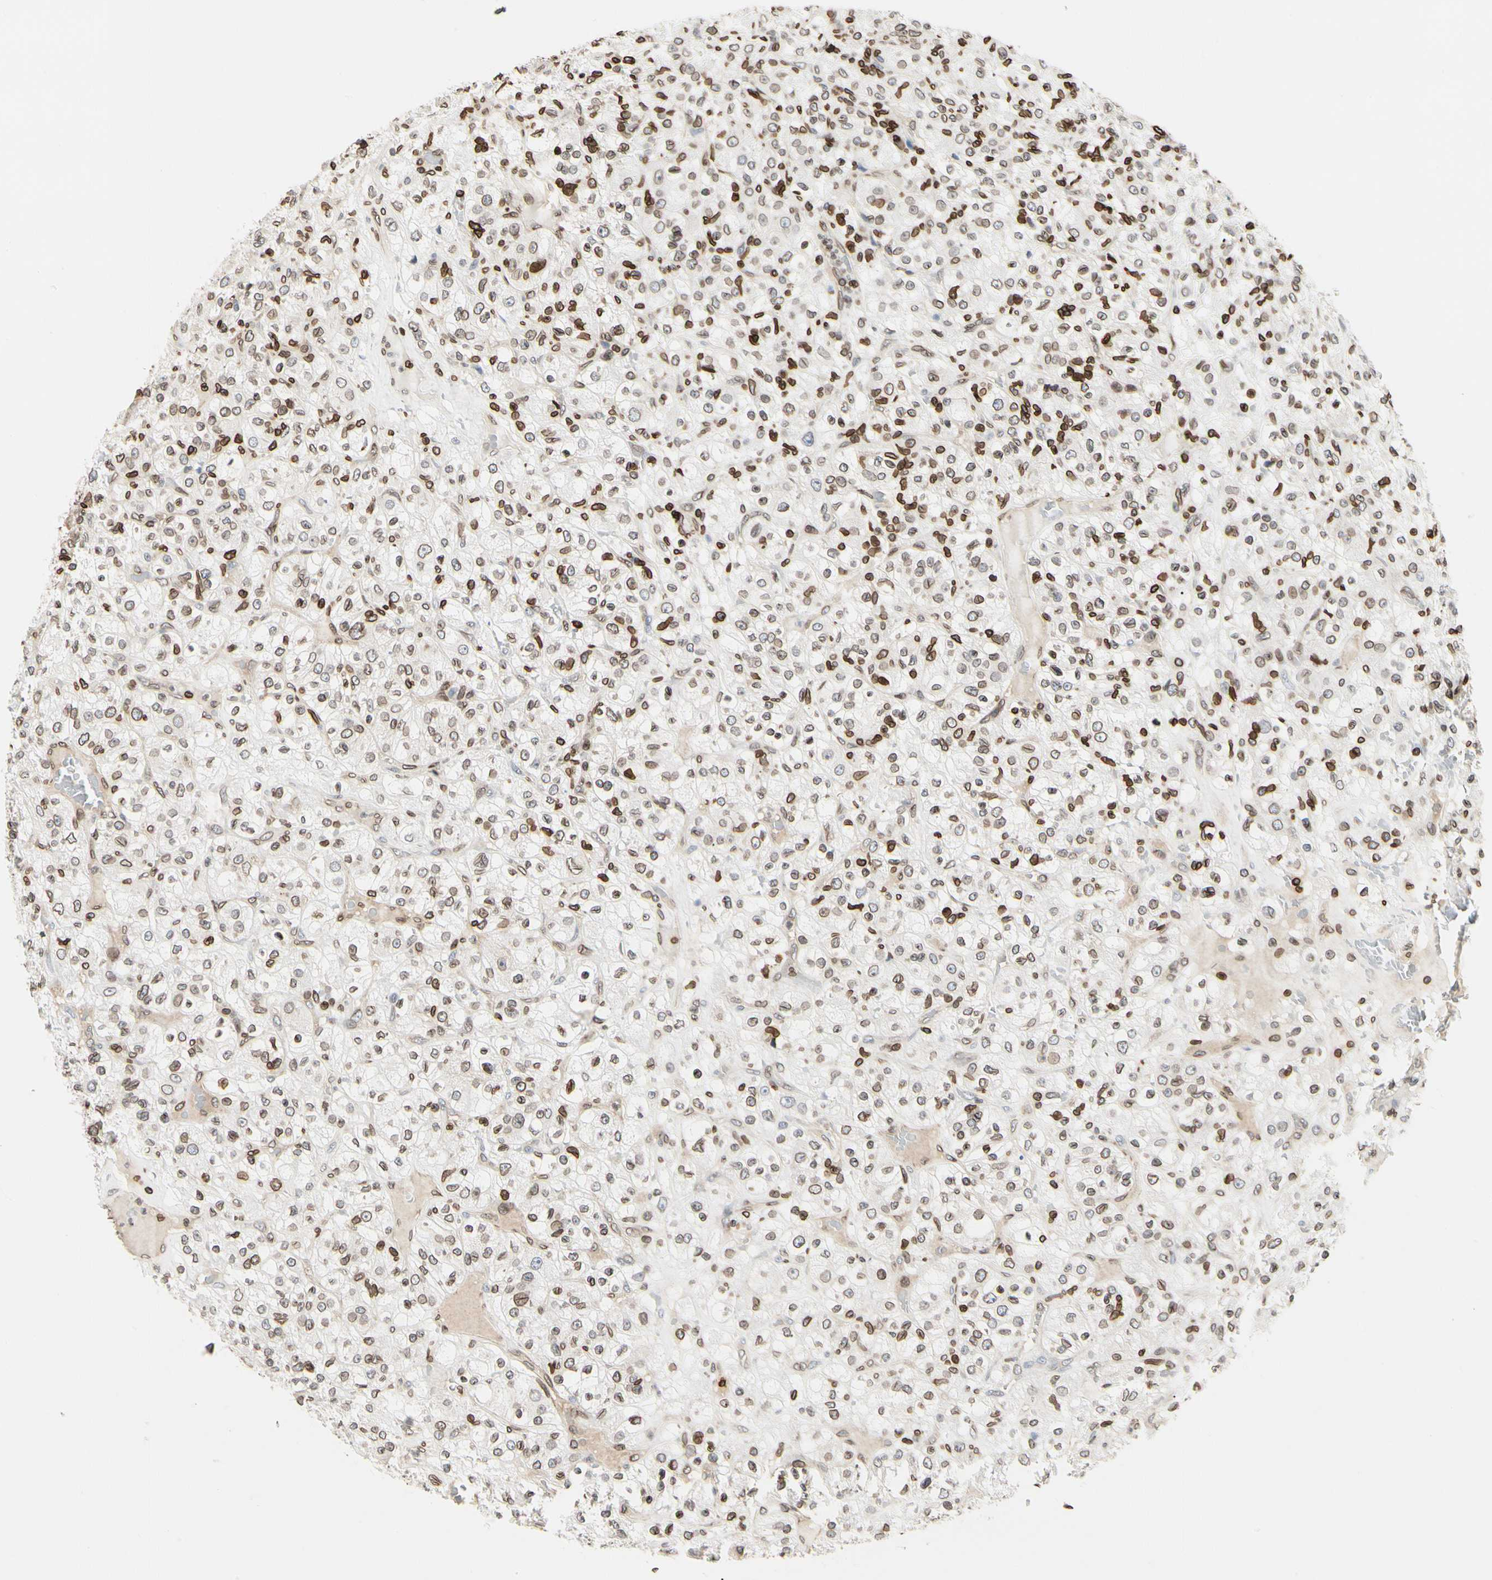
{"staining": {"intensity": "moderate", "quantity": "25%-75%", "location": "cytoplasmic/membranous,nuclear"}, "tissue": "renal cancer", "cell_type": "Tumor cells", "image_type": "cancer", "snomed": [{"axis": "morphology", "description": "Normal tissue, NOS"}, {"axis": "morphology", "description": "Adenocarcinoma, NOS"}, {"axis": "topography", "description": "Kidney"}], "caption": "A micrograph showing moderate cytoplasmic/membranous and nuclear expression in about 25%-75% of tumor cells in renal cancer, as visualized by brown immunohistochemical staining.", "gene": "TMPO", "patient": {"sex": "female", "age": 72}}